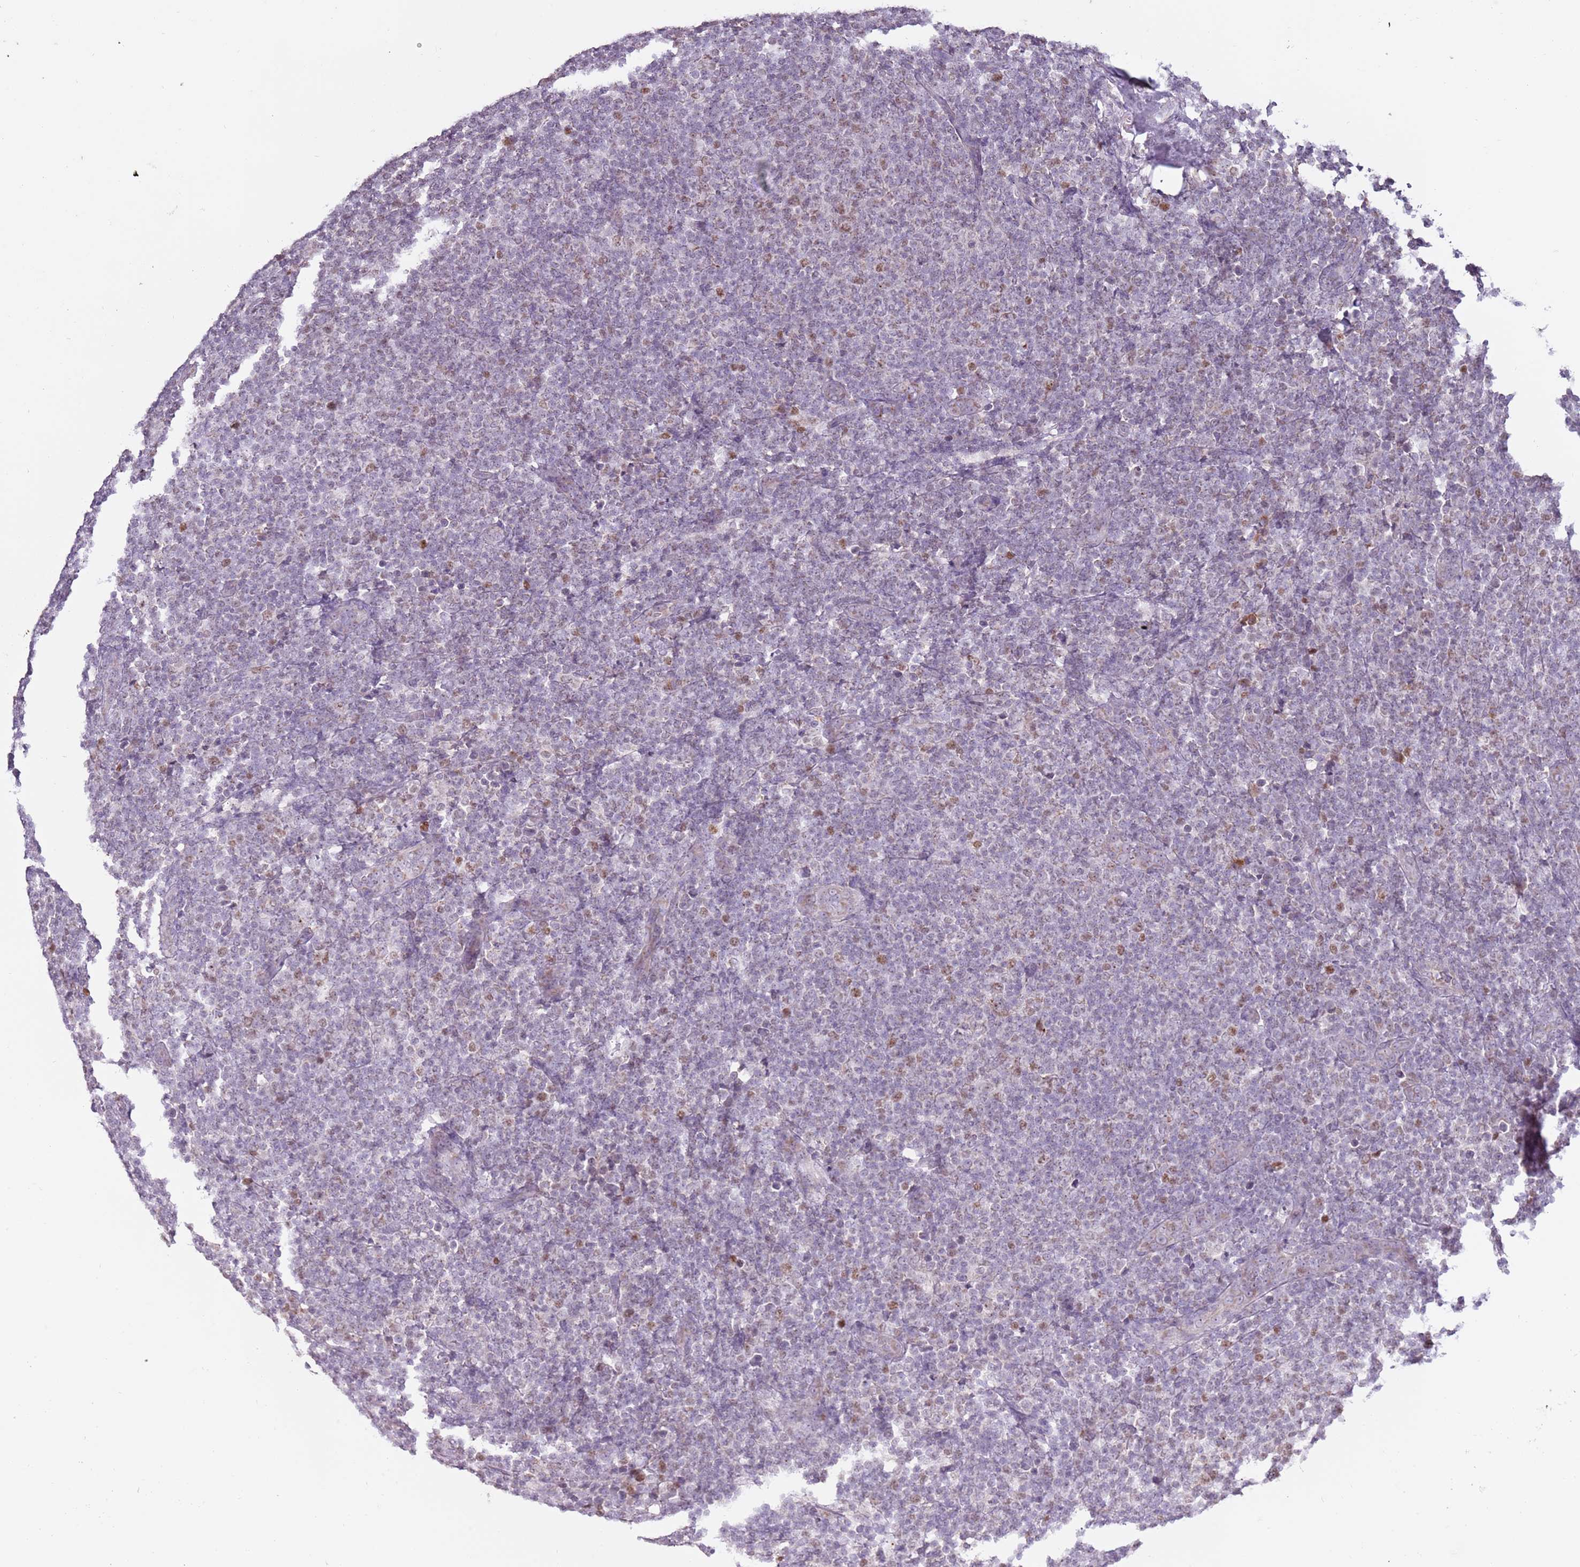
{"staining": {"intensity": "moderate", "quantity": "<25%", "location": "nuclear"}, "tissue": "lymphoma", "cell_type": "Tumor cells", "image_type": "cancer", "snomed": [{"axis": "morphology", "description": "Malignant lymphoma, non-Hodgkin's type, Low grade"}, {"axis": "topography", "description": "Lymph node"}], "caption": "Protein staining demonstrates moderate nuclear expression in approximately <25% of tumor cells in lymphoma. (DAB IHC with brightfield microscopy, high magnification).", "gene": "SYS1", "patient": {"sex": "male", "age": 66}}